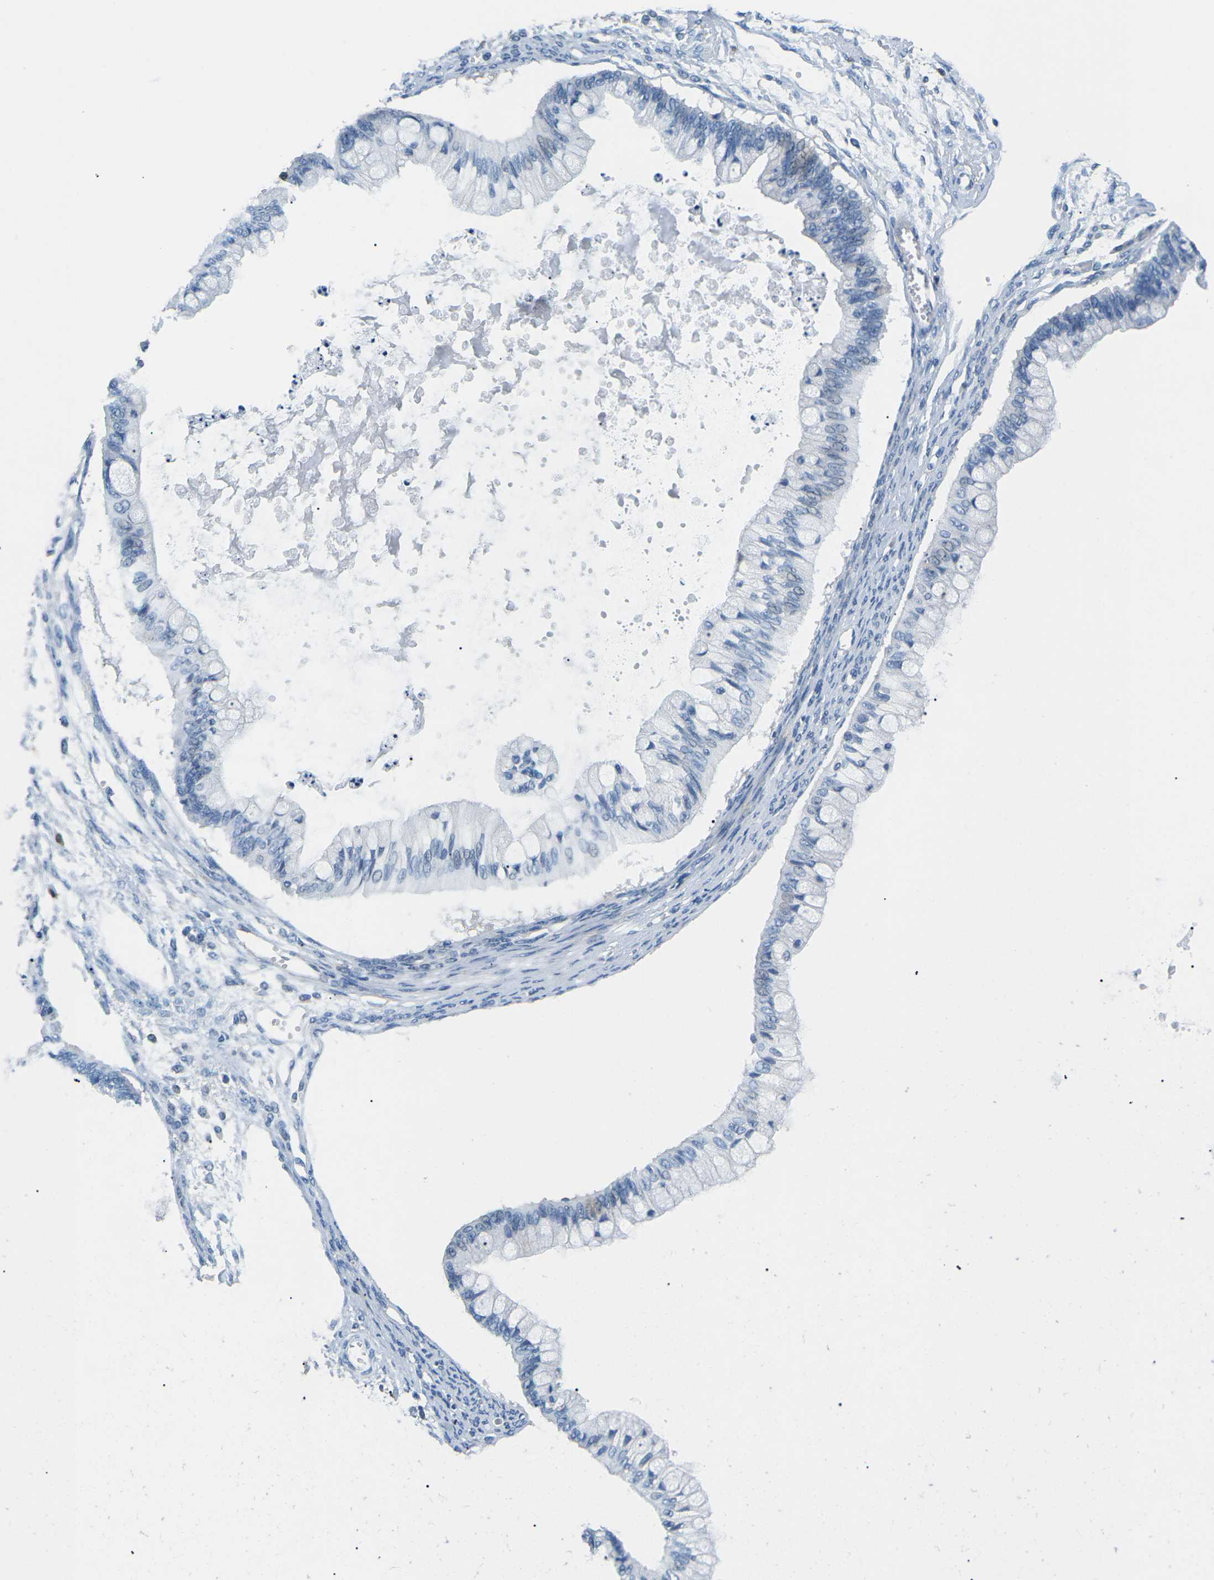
{"staining": {"intensity": "negative", "quantity": "none", "location": "none"}, "tissue": "ovarian cancer", "cell_type": "Tumor cells", "image_type": "cancer", "snomed": [{"axis": "morphology", "description": "Cystadenocarcinoma, mucinous, NOS"}, {"axis": "topography", "description": "Ovary"}], "caption": "Tumor cells are negative for protein expression in human mucinous cystadenocarcinoma (ovarian). Brightfield microscopy of immunohistochemistry (IHC) stained with DAB (brown) and hematoxylin (blue), captured at high magnification.", "gene": "CD6", "patient": {"sex": "female", "age": 57}}